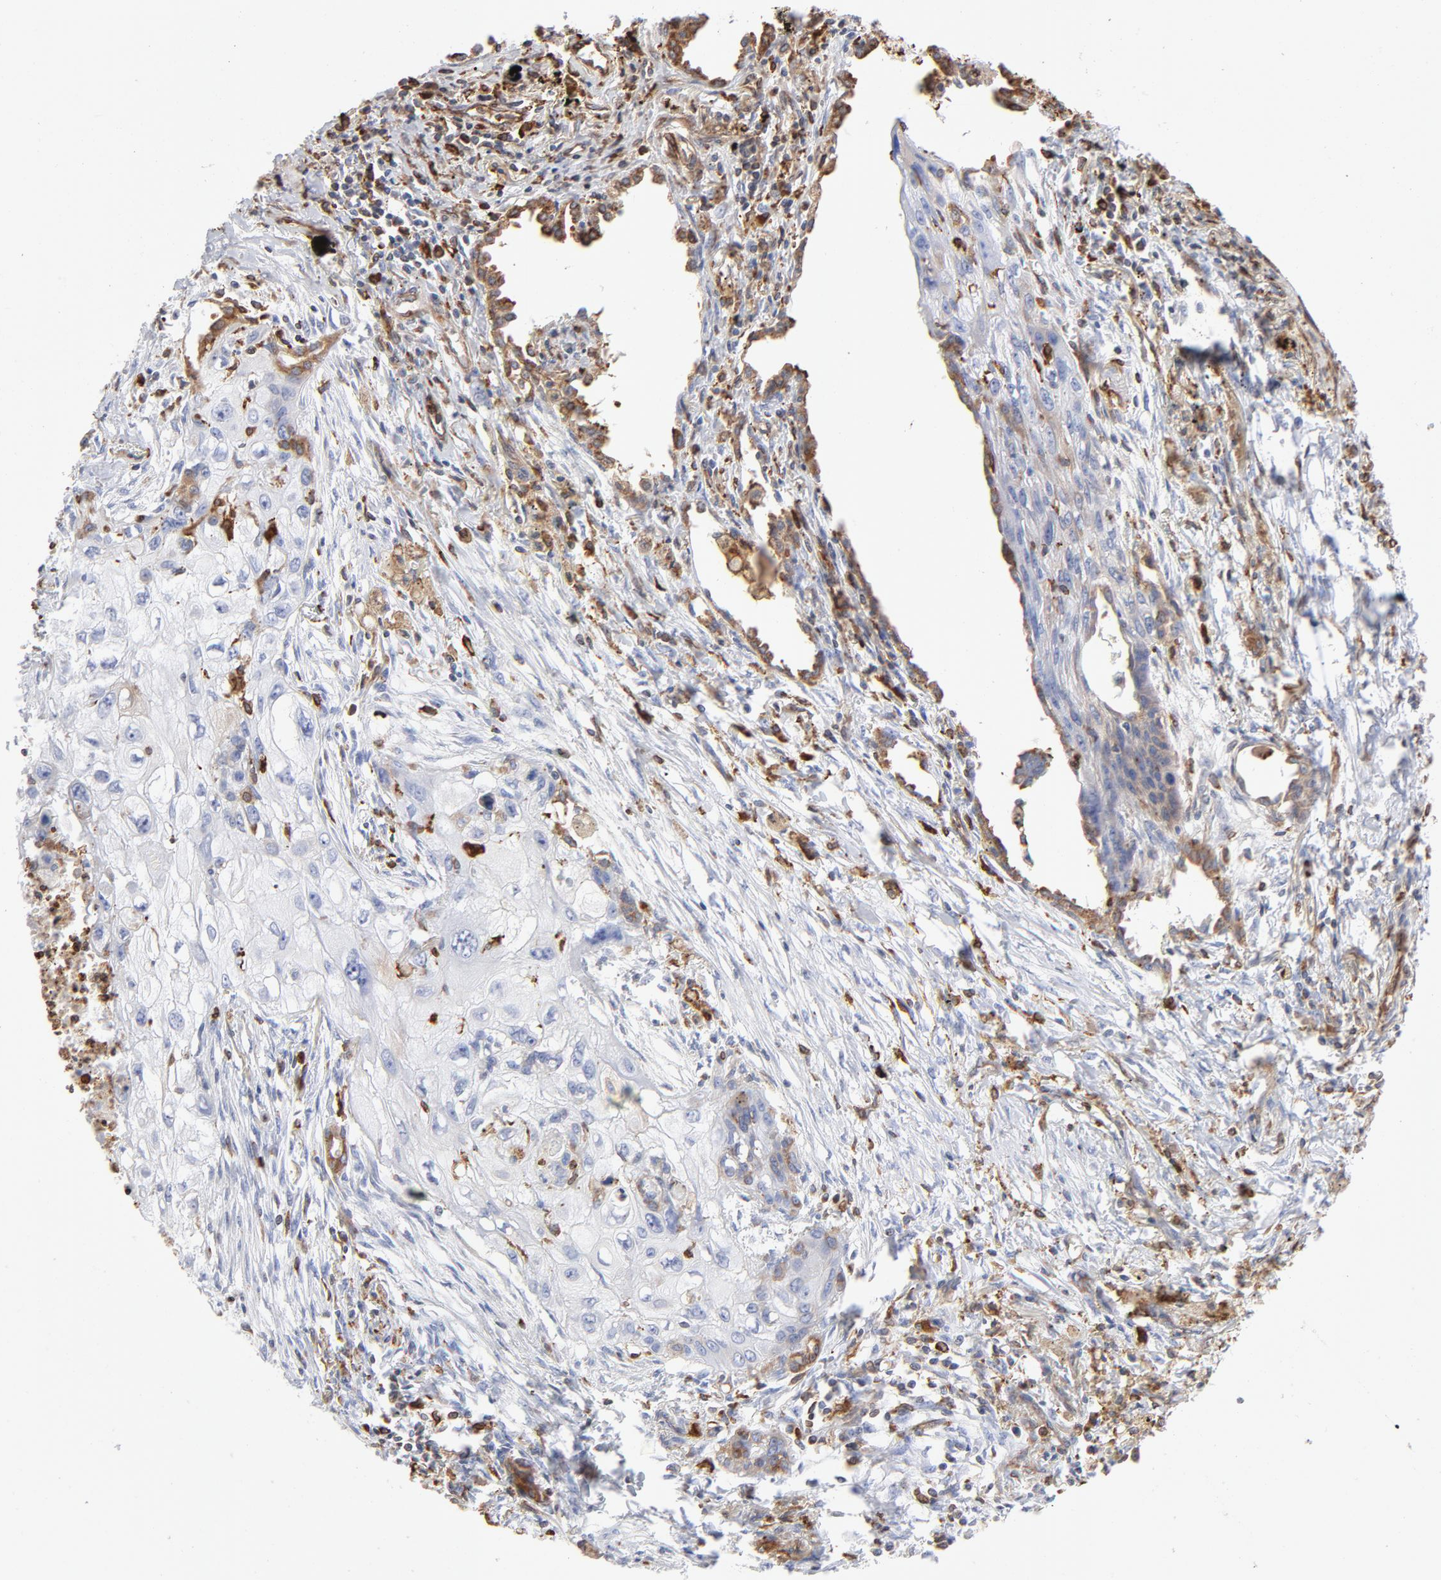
{"staining": {"intensity": "weak", "quantity": "25%-75%", "location": "cytoplasmic/membranous"}, "tissue": "lung cancer", "cell_type": "Tumor cells", "image_type": "cancer", "snomed": [{"axis": "morphology", "description": "Squamous cell carcinoma, NOS"}, {"axis": "topography", "description": "Lung"}], "caption": "A brown stain labels weak cytoplasmic/membranous staining of a protein in lung cancer tumor cells.", "gene": "CANX", "patient": {"sex": "male", "age": 71}}